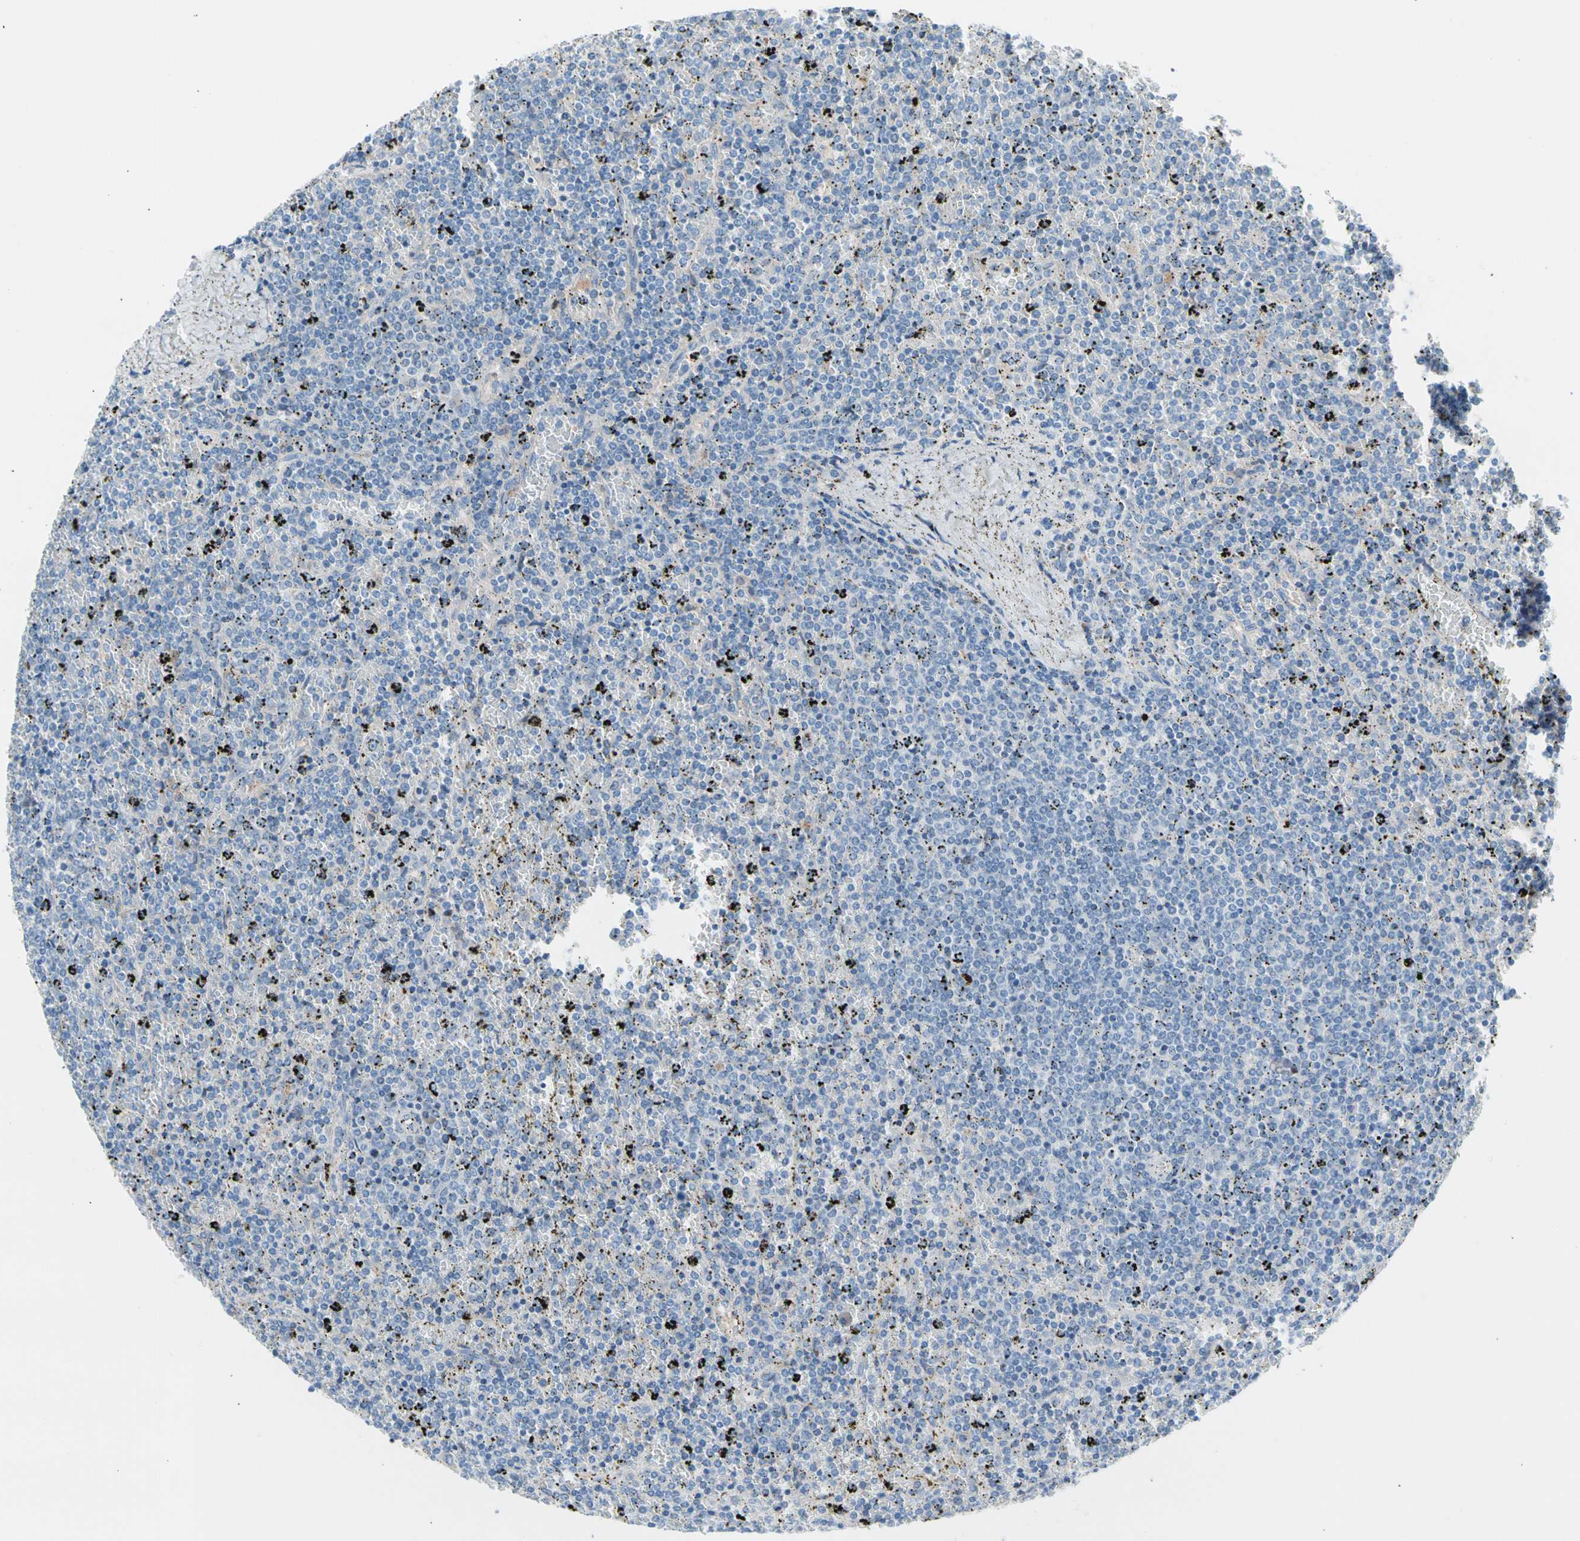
{"staining": {"intensity": "negative", "quantity": "none", "location": "none"}, "tissue": "lymphoma", "cell_type": "Tumor cells", "image_type": "cancer", "snomed": [{"axis": "morphology", "description": "Malignant lymphoma, non-Hodgkin's type, Low grade"}, {"axis": "topography", "description": "Spleen"}], "caption": "Immunohistochemistry photomicrograph of malignant lymphoma, non-Hodgkin's type (low-grade) stained for a protein (brown), which exhibits no positivity in tumor cells.", "gene": "CASQ1", "patient": {"sex": "female", "age": 77}}